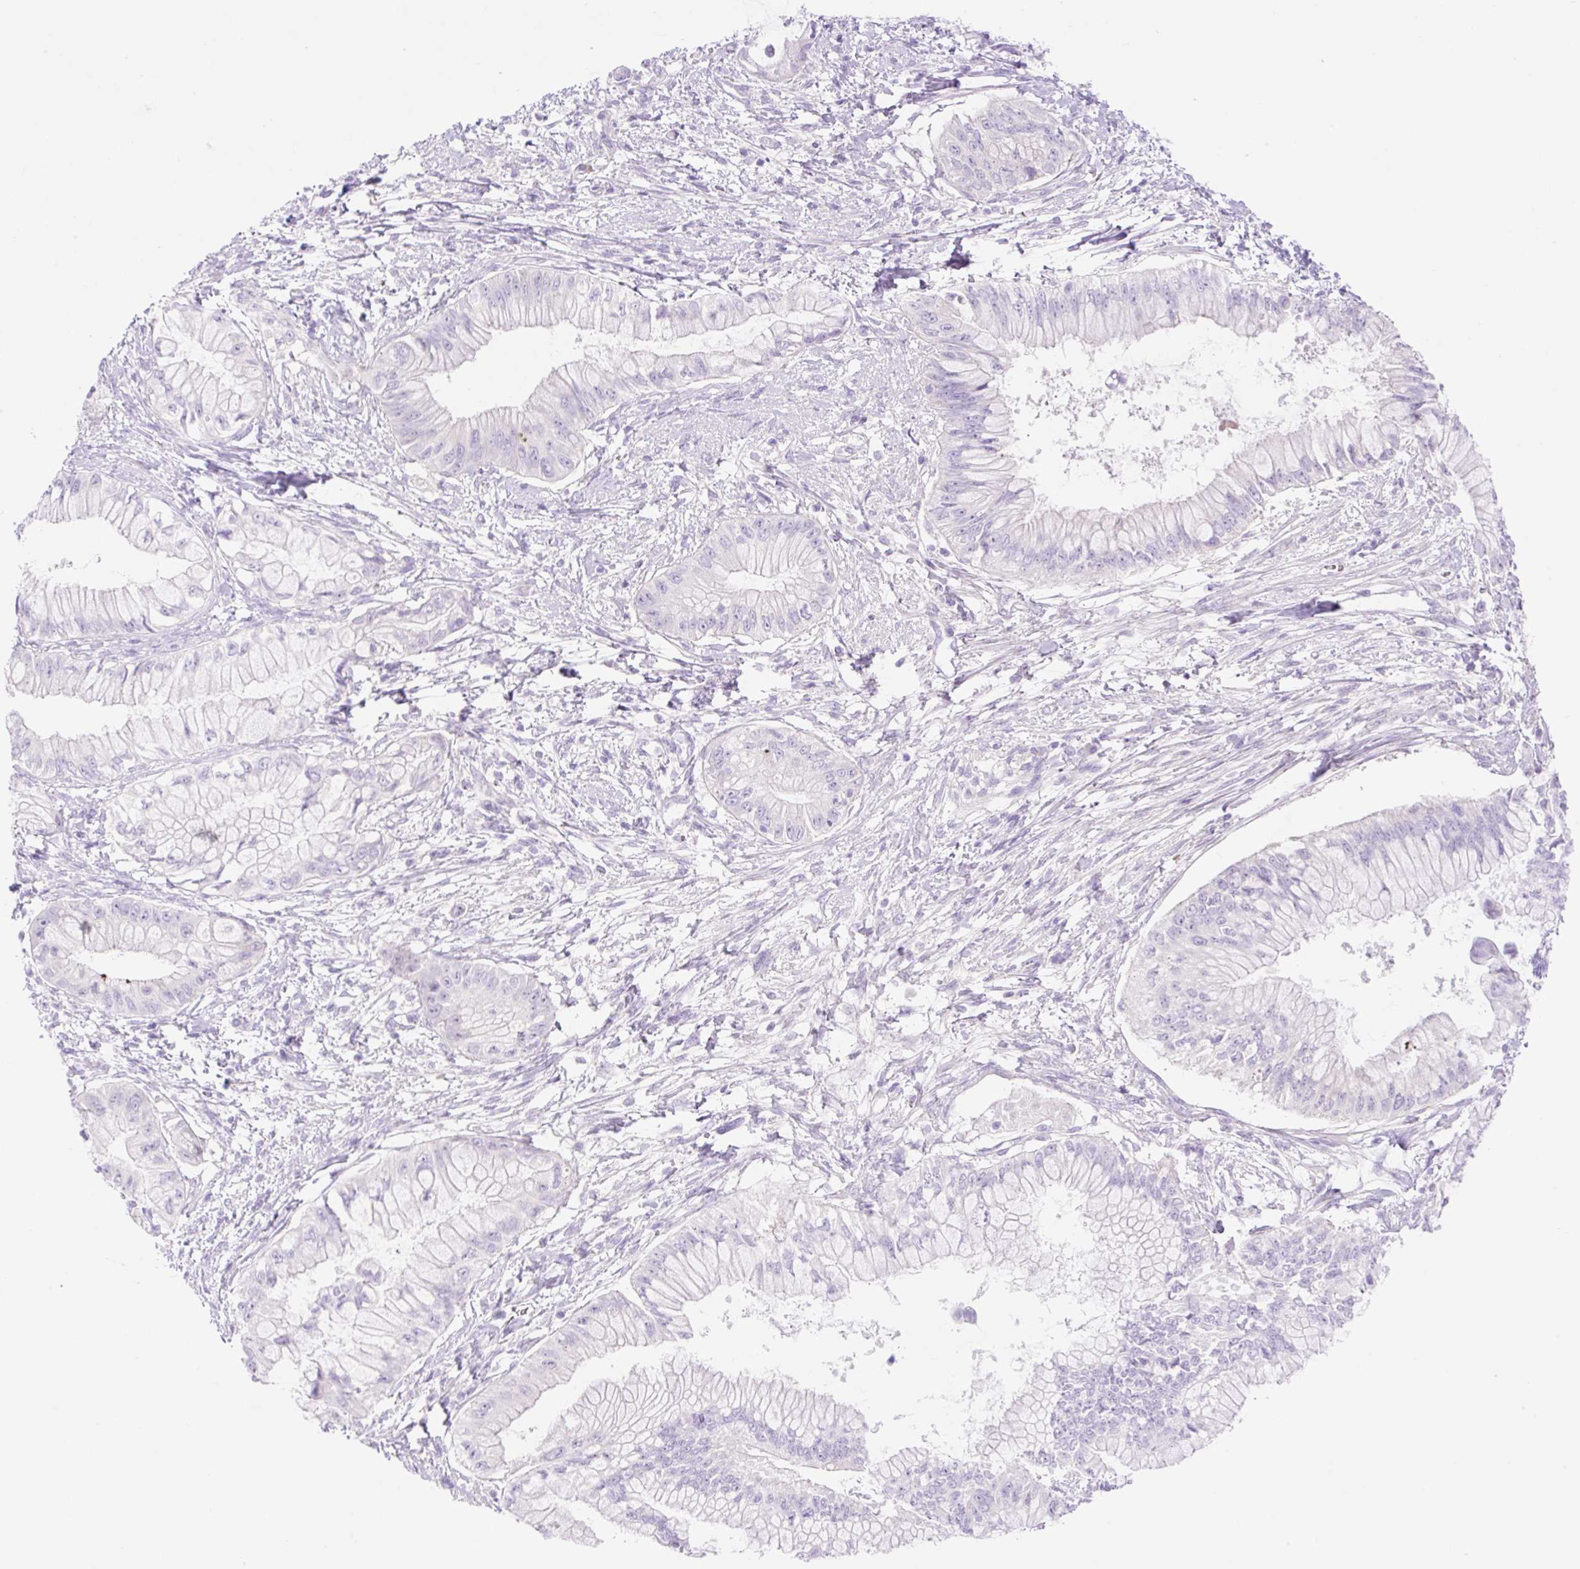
{"staining": {"intensity": "negative", "quantity": "none", "location": "none"}, "tissue": "pancreatic cancer", "cell_type": "Tumor cells", "image_type": "cancer", "snomed": [{"axis": "morphology", "description": "Adenocarcinoma, NOS"}, {"axis": "topography", "description": "Pancreas"}], "caption": "DAB immunohistochemical staining of human pancreatic cancer (adenocarcinoma) demonstrates no significant positivity in tumor cells.", "gene": "CDX1", "patient": {"sex": "male", "age": 48}}